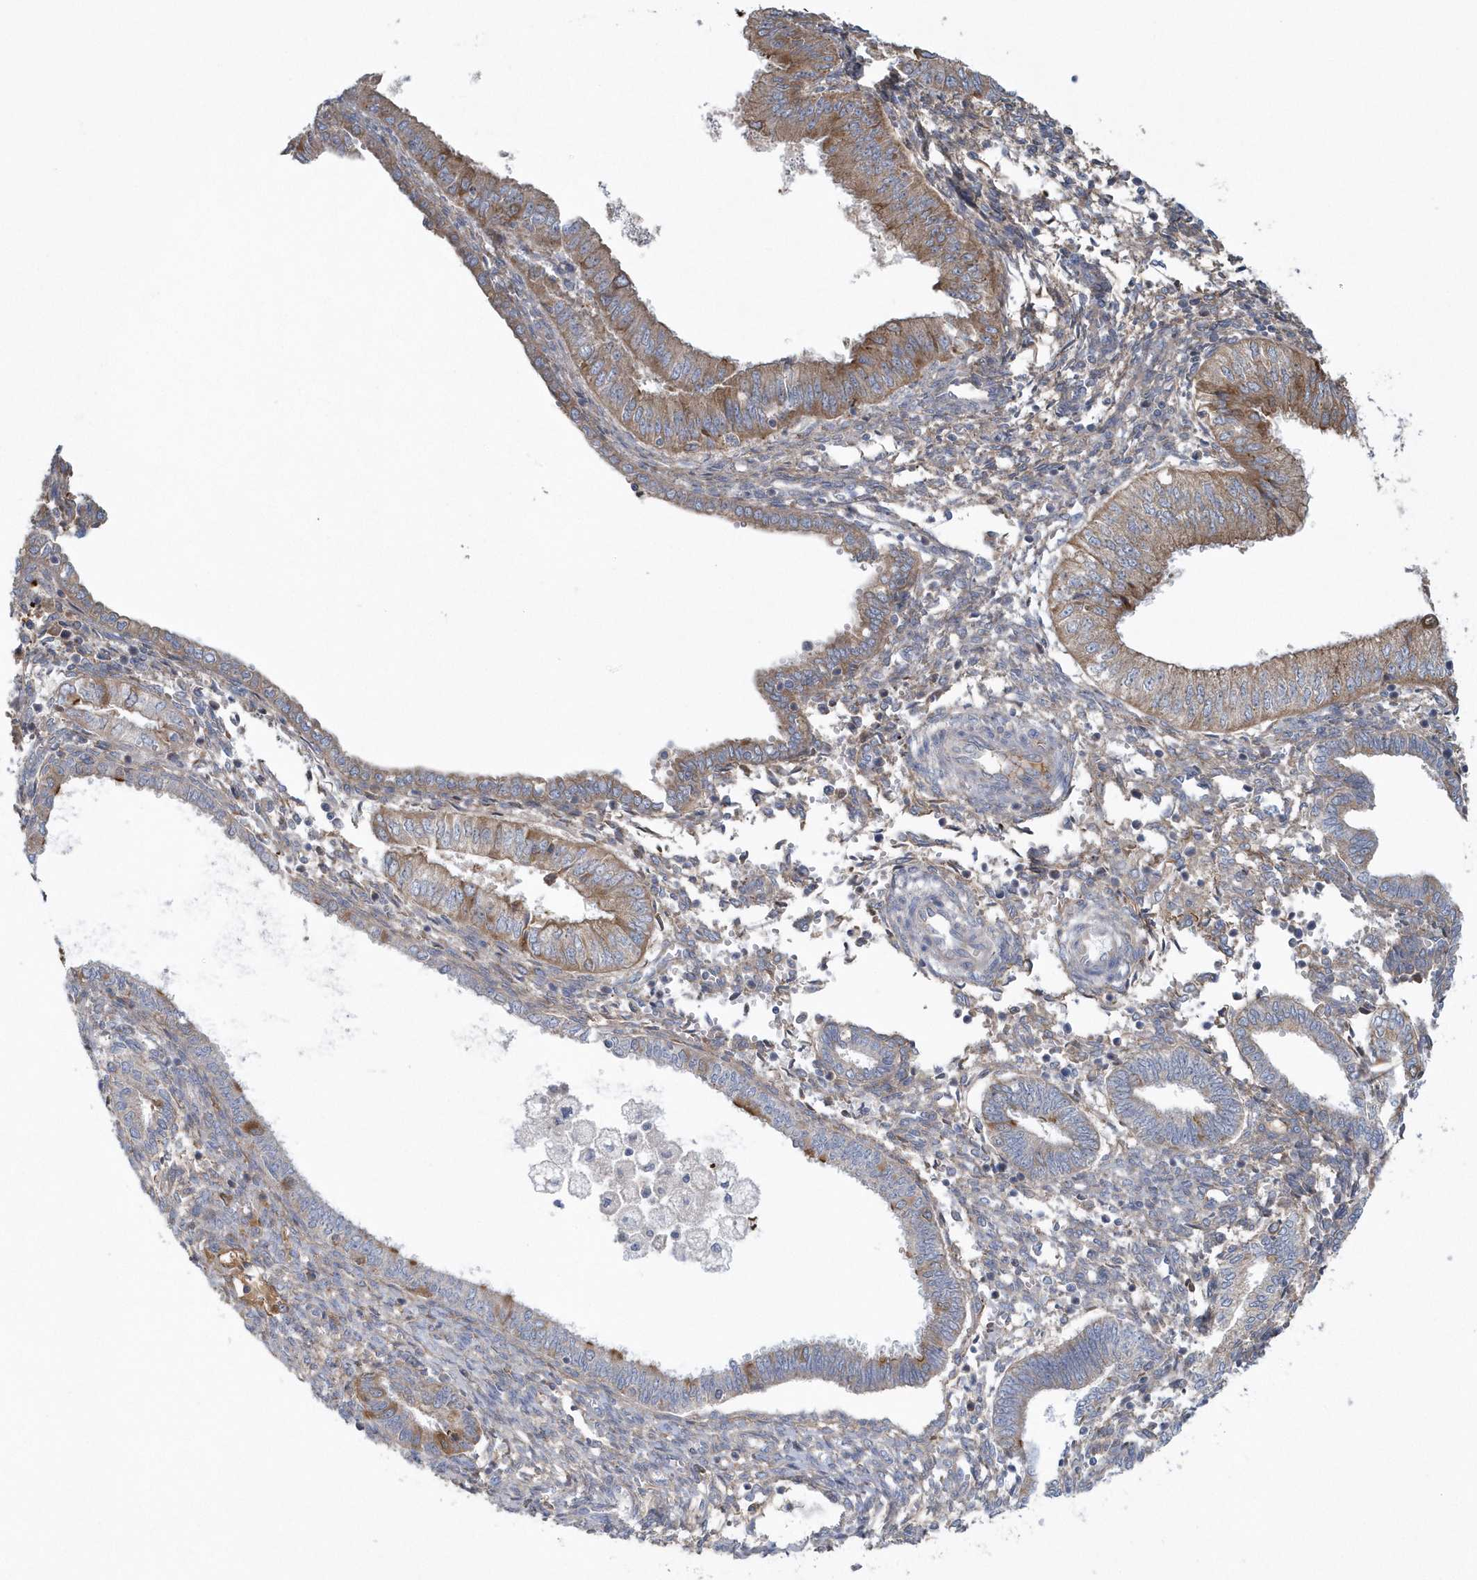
{"staining": {"intensity": "moderate", "quantity": "25%-75%", "location": "cytoplasmic/membranous"}, "tissue": "endometrial cancer", "cell_type": "Tumor cells", "image_type": "cancer", "snomed": [{"axis": "morphology", "description": "Normal tissue, NOS"}, {"axis": "morphology", "description": "Adenocarcinoma, NOS"}, {"axis": "topography", "description": "Endometrium"}], "caption": "An image of endometrial cancer stained for a protein exhibits moderate cytoplasmic/membranous brown staining in tumor cells. (DAB (3,3'-diaminobenzidine) = brown stain, brightfield microscopy at high magnification).", "gene": "SPATA18", "patient": {"sex": "female", "age": 53}}